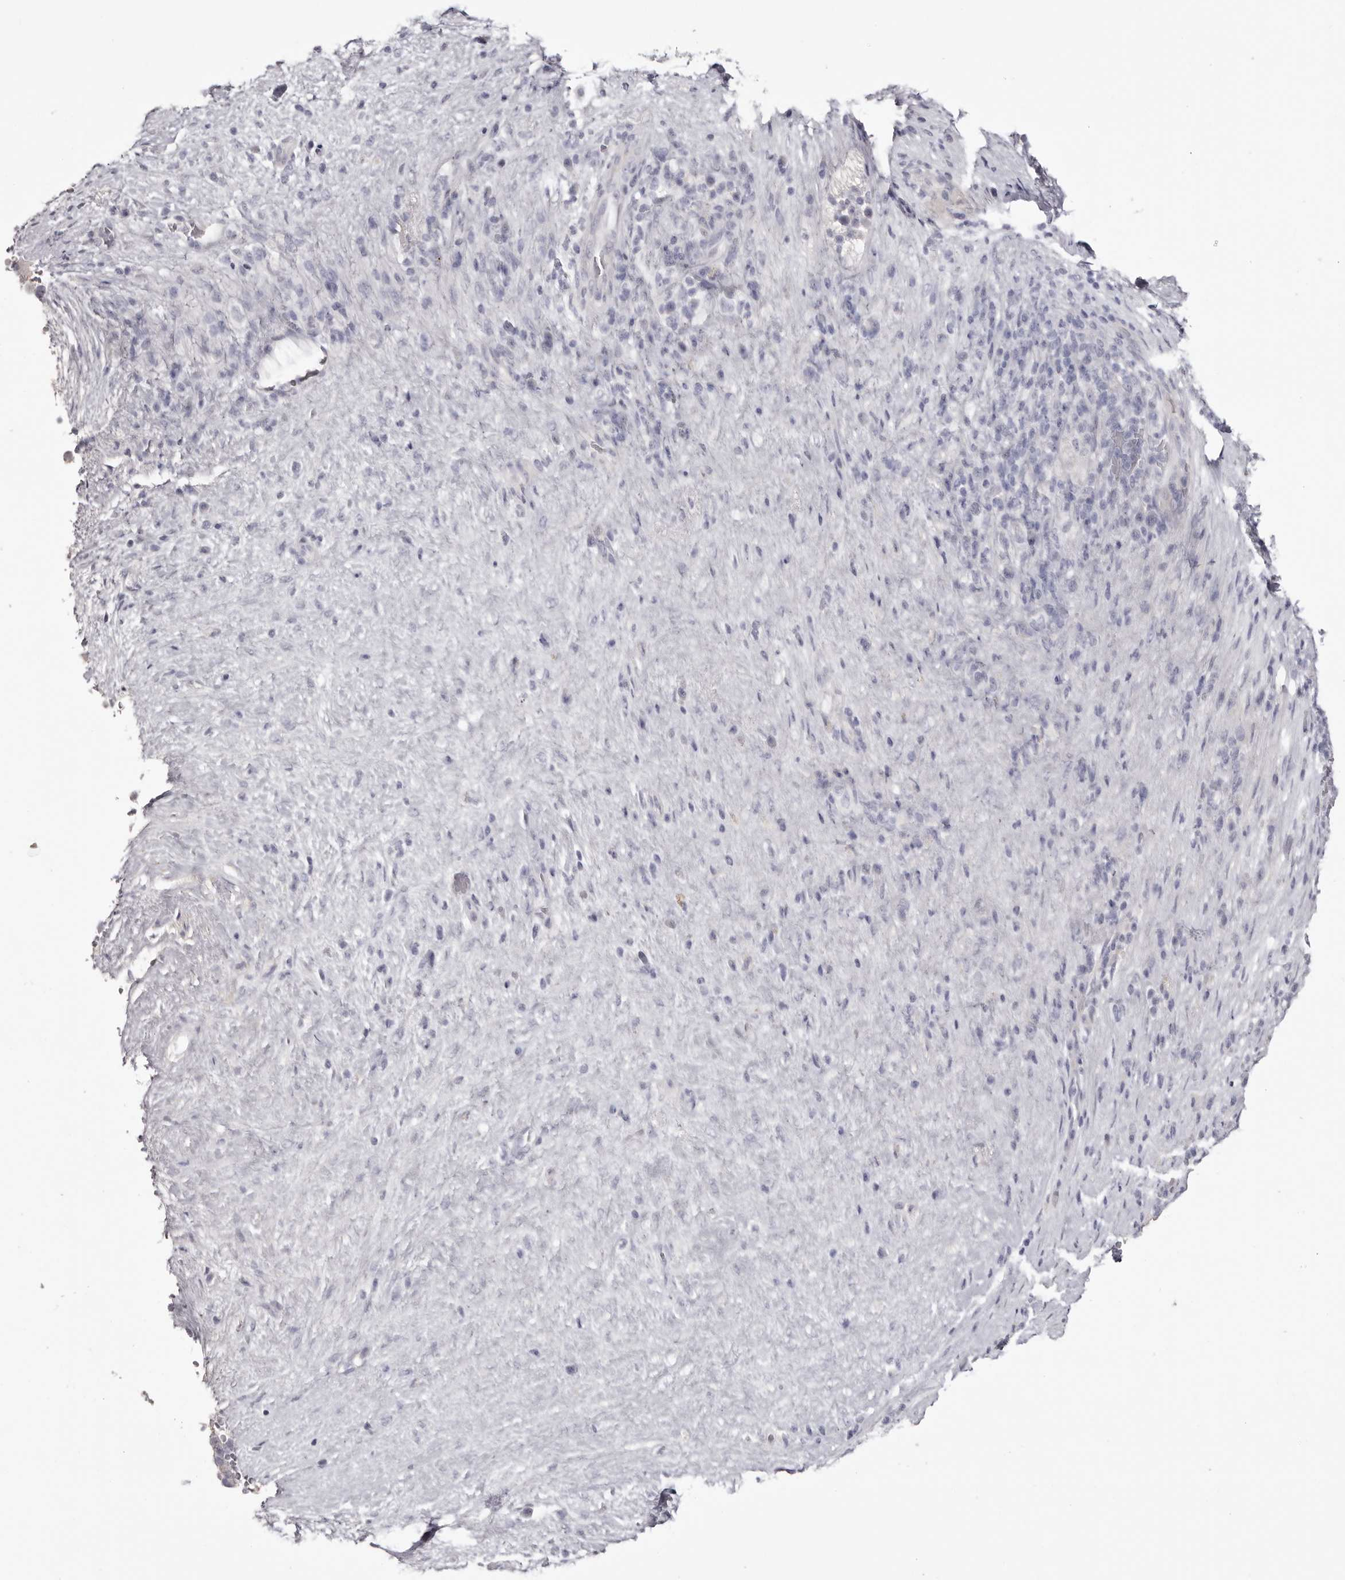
{"staining": {"intensity": "negative", "quantity": "none", "location": "none"}, "tissue": "pancreatic cancer", "cell_type": "Tumor cells", "image_type": "cancer", "snomed": [{"axis": "morphology", "description": "Adenocarcinoma, NOS"}, {"axis": "topography", "description": "Pancreas"}], "caption": "This is a histopathology image of immunohistochemistry (IHC) staining of pancreatic cancer (adenocarcinoma), which shows no expression in tumor cells. (DAB IHC, high magnification).", "gene": "CA6", "patient": {"sex": "male", "age": 63}}